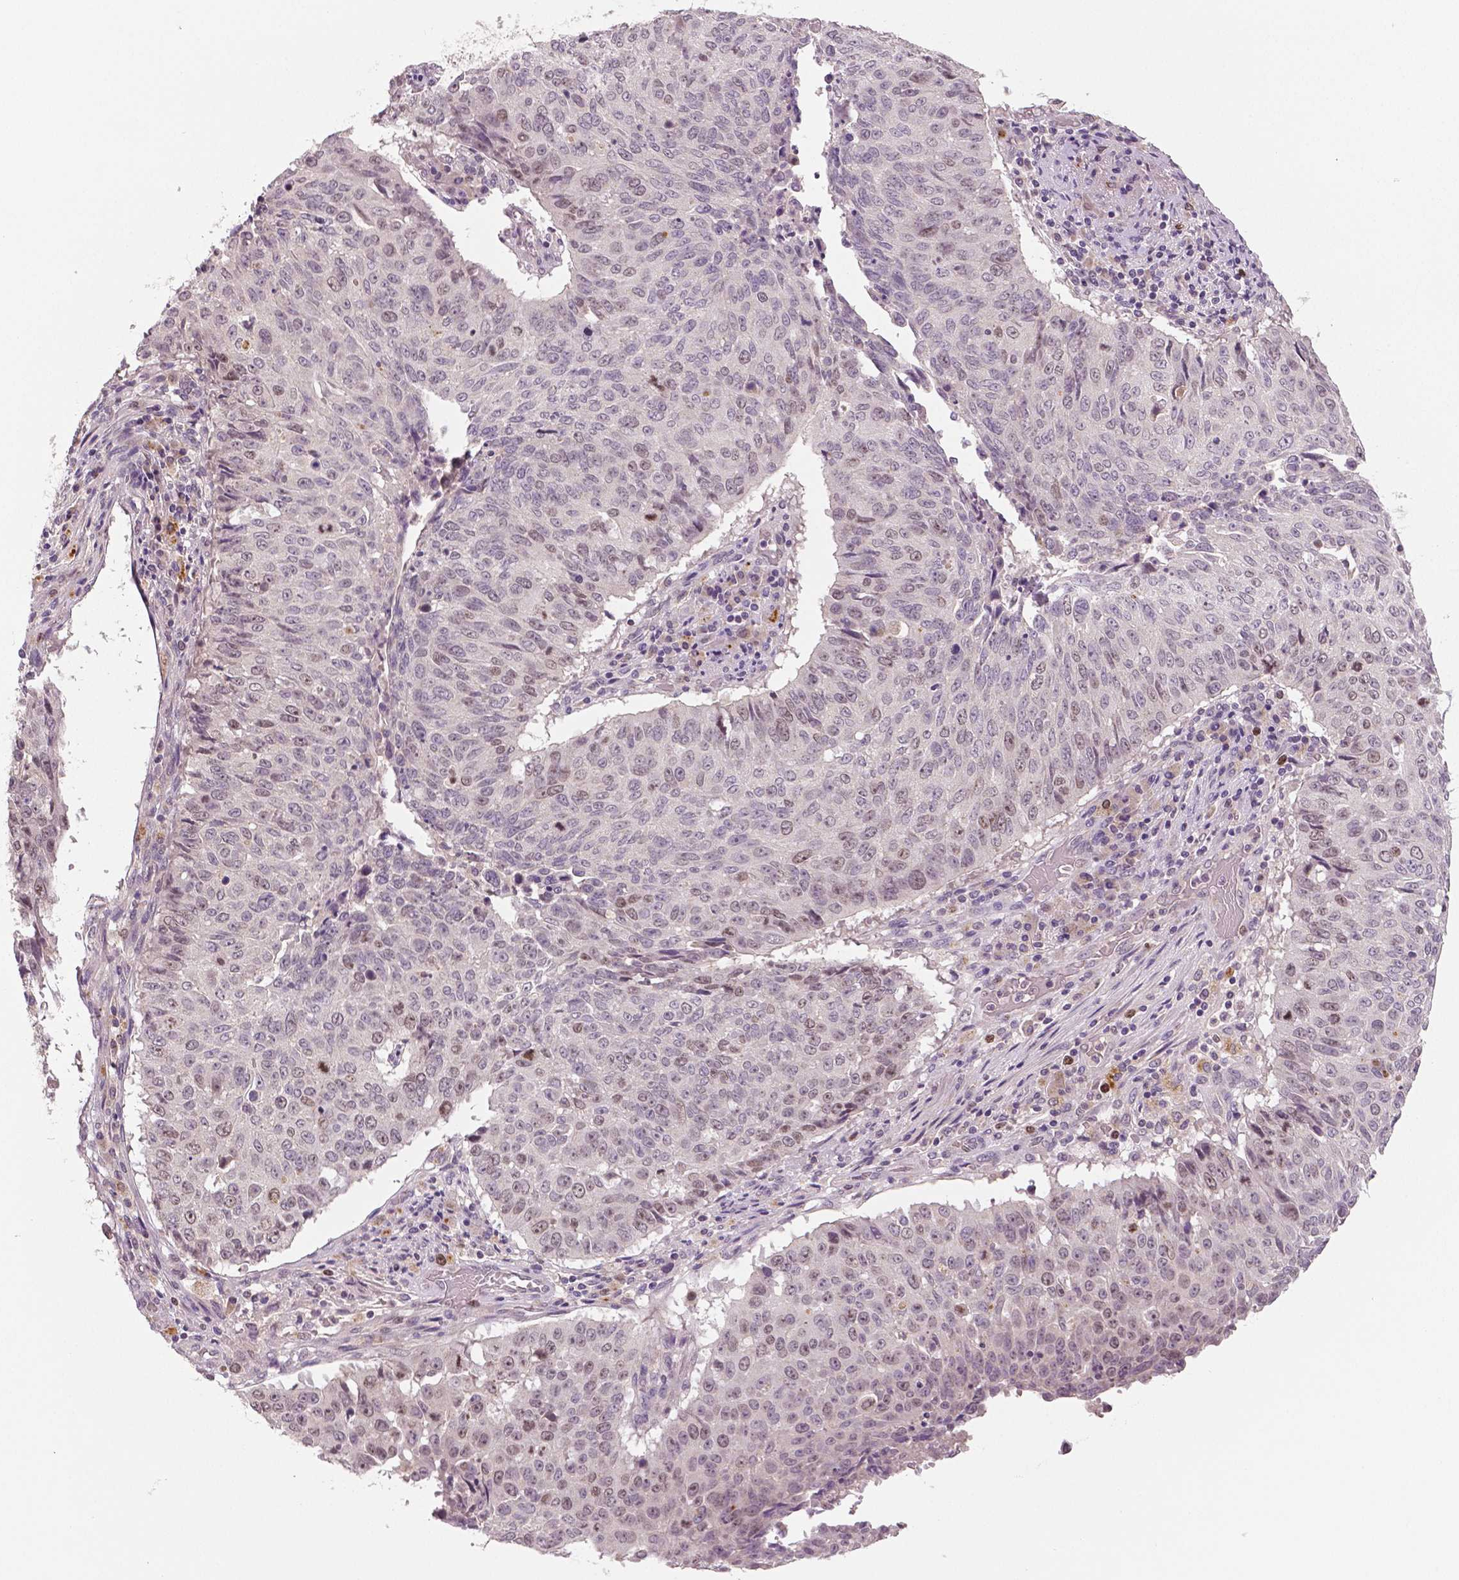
{"staining": {"intensity": "moderate", "quantity": "<25%", "location": "nuclear"}, "tissue": "lung cancer", "cell_type": "Tumor cells", "image_type": "cancer", "snomed": [{"axis": "morphology", "description": "Normal tissue, NOS"}, {"axis": "morphology", "description": "Squamous cell carcinoma, NOS"}, {"axis": "topography", "description": "Bronchus"}, {"axis": "topography", "description": "Lung"}], "caption": "A micrograph showing moderate nuclear positivity in approximately <25% of tumor cells in lung cancer (squamous cell carcinoma), as visualized by brown immunohistochemical staining.", "gene": "MKI67", "patient": {"sex": "male", "age": 64}}